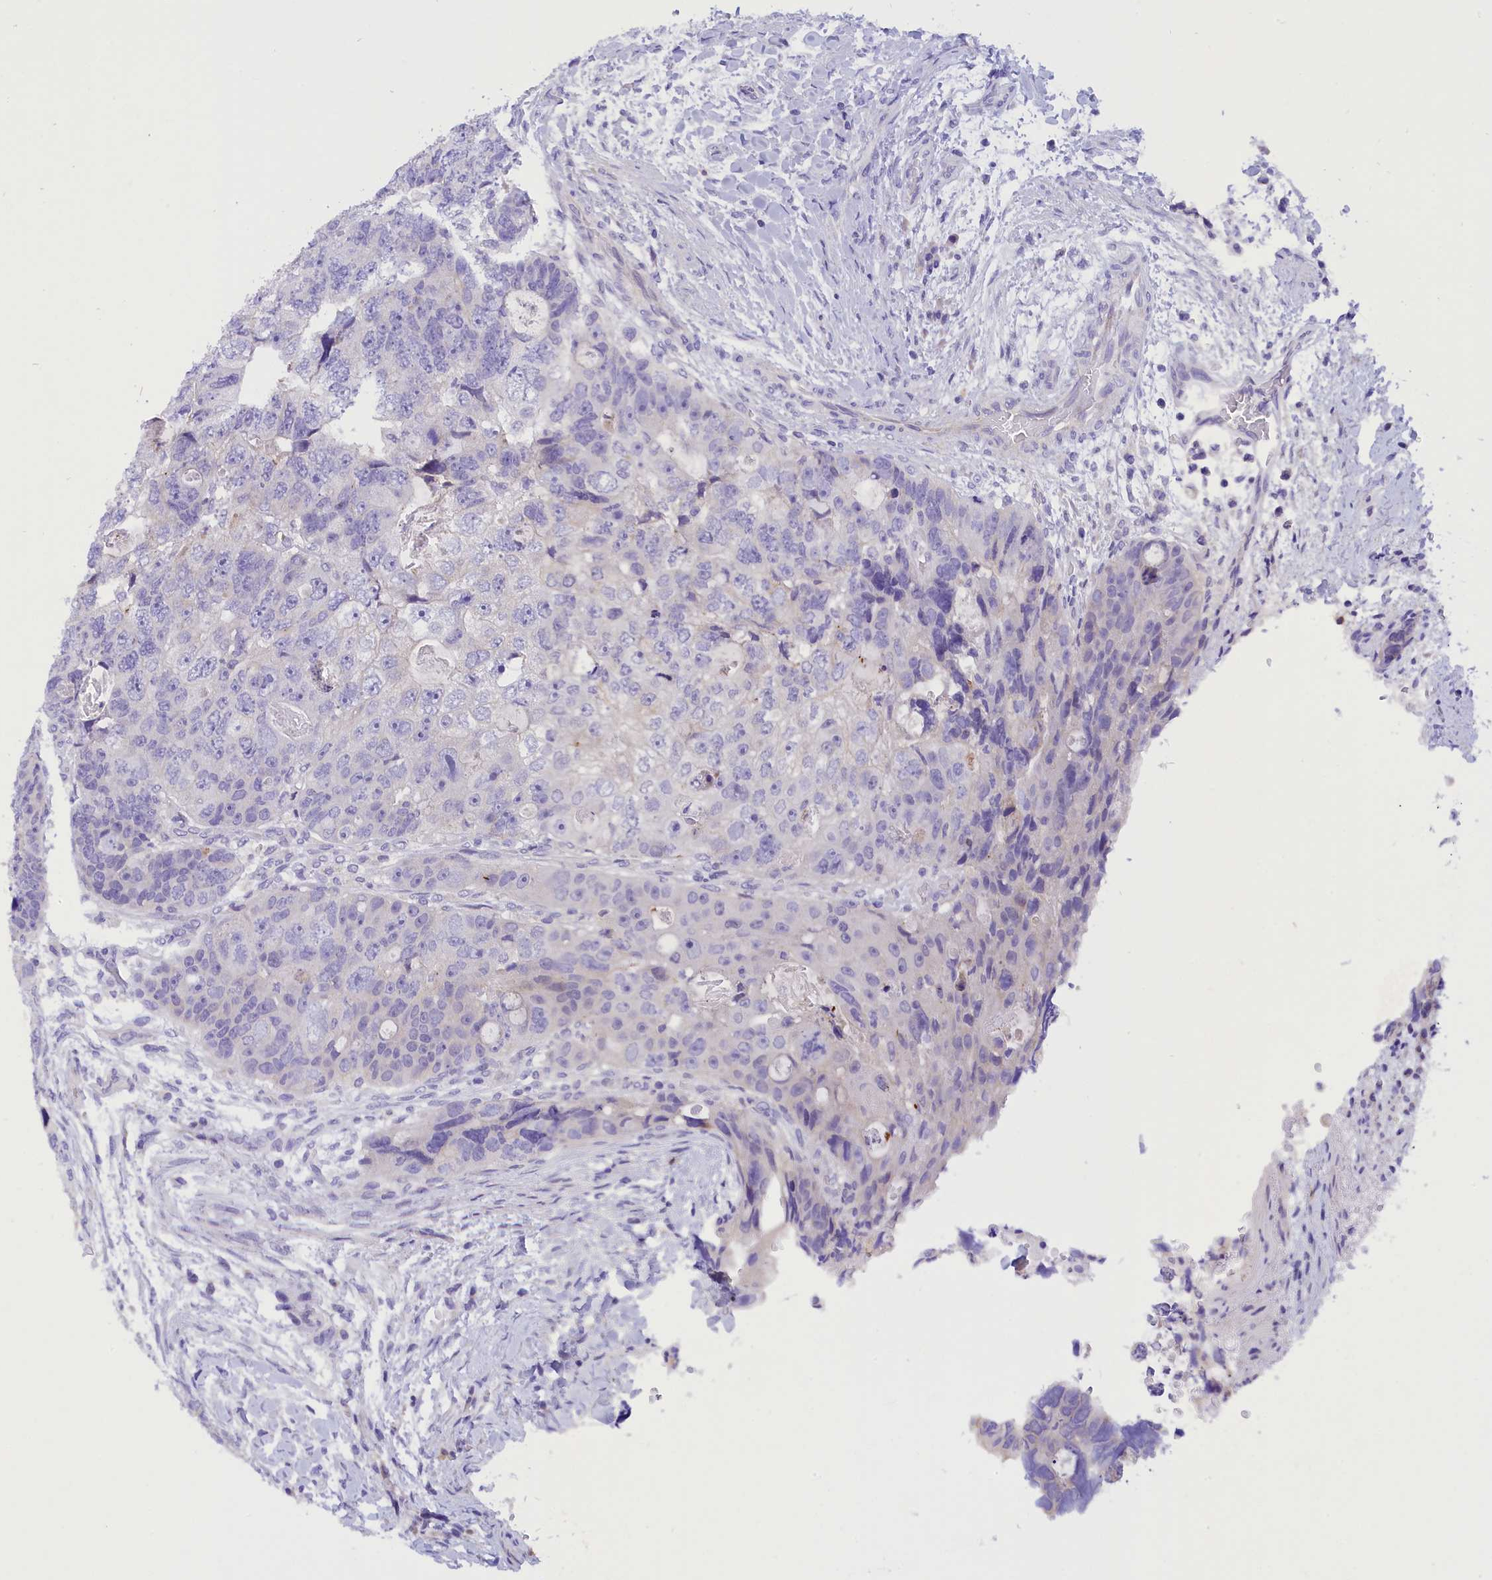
{"staining": {"intensity": "negative", "quantity": "none", "location": "none"}, "tissue": "colorectal cancer", "cell_type": "Tumor cells", "image_type": "cancer", "snomed": [{"axis": "morphology", "description": "Adenocarcinoma, NOS"}, {"axis": "topography", "description": "Rectum"}], "caption": "IHC histopathology image of adenocarcinoma (colorectal) stained for a protein (brown), which displays no positivity in tumor cells.", "gene": "COL6A5", "patient": {"sex": "male", "age": 59}}